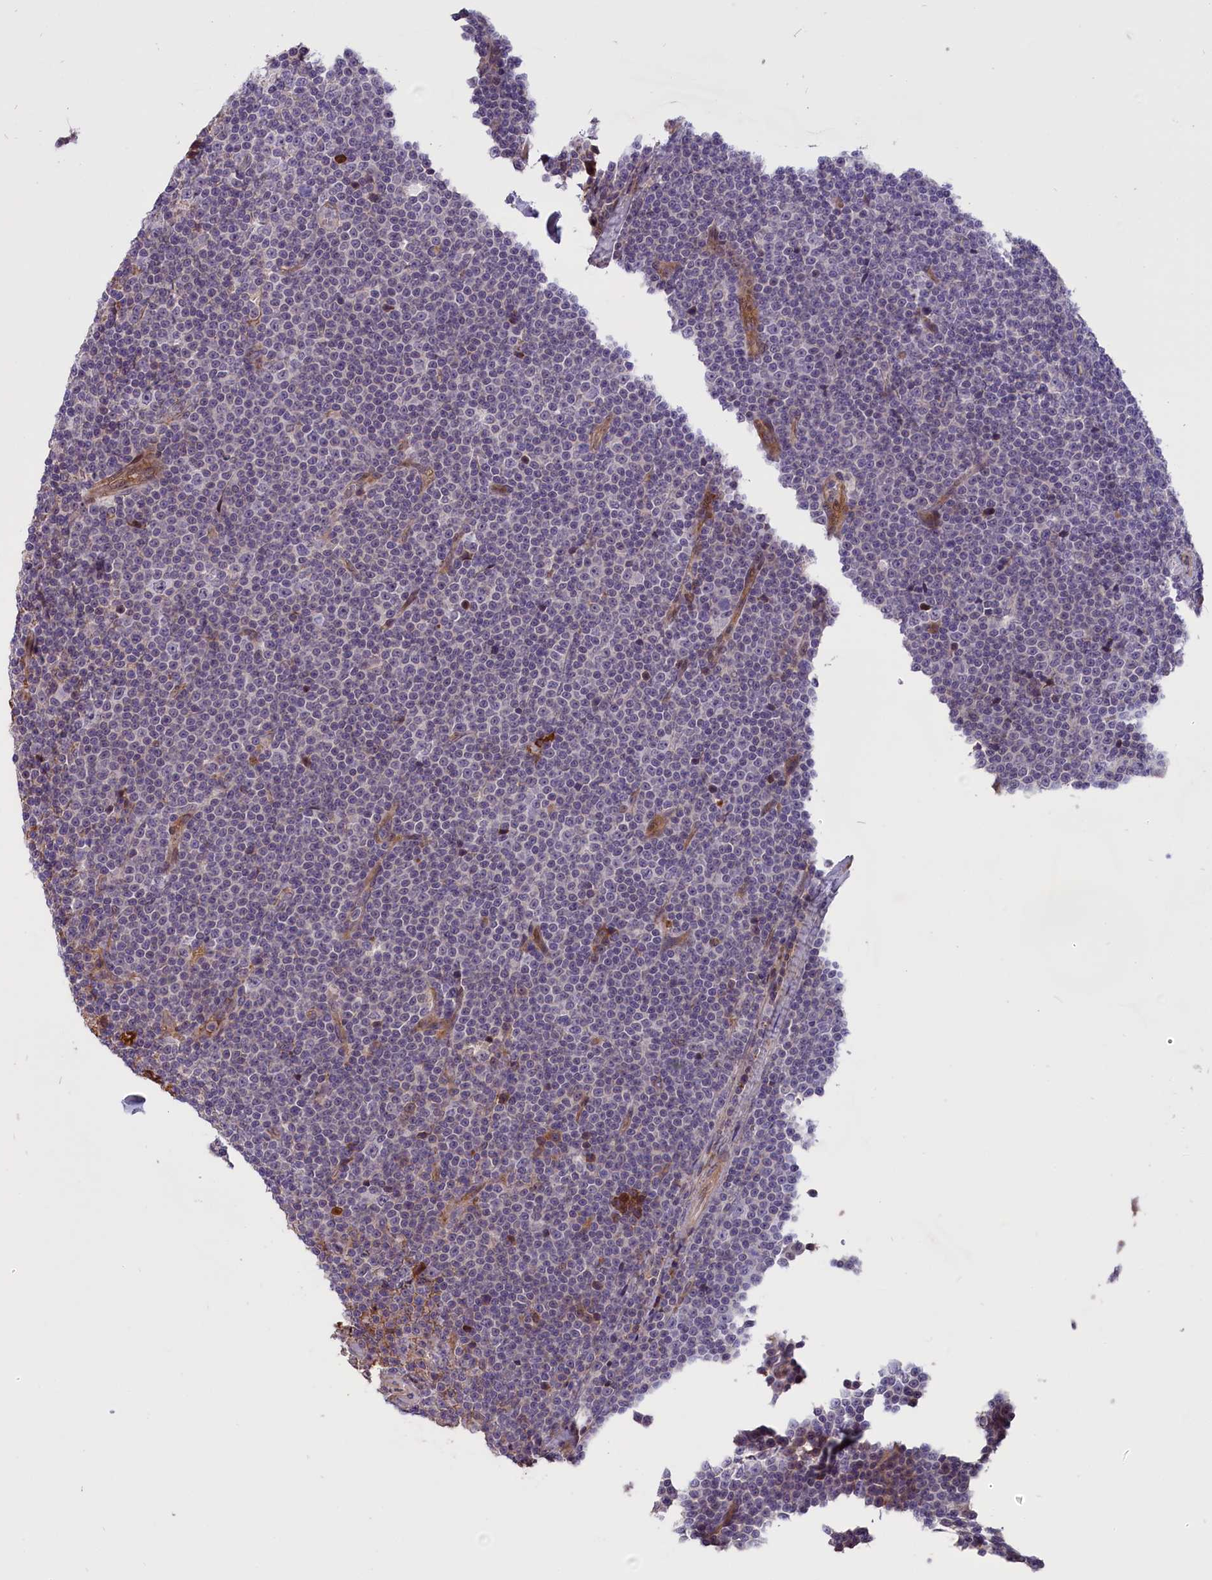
{"staining": {"intensity": "negative", "quantity": "none", "location": "none"}, "tissue": "lymphoma", "cell_type": "Tumor cells", "image_type": "cancer", "snomed": [{"axis": "morphology", "description": "Malignant lymphoma, non-Hodgkin's type, Low grade"}, {"axis": "topography", "description": "Lymph node"}], "caption": "Tumor cells show no significant staining in lymphoma.", "gene": "ENHO", "patient": {"sex": "female", "age": 67}}